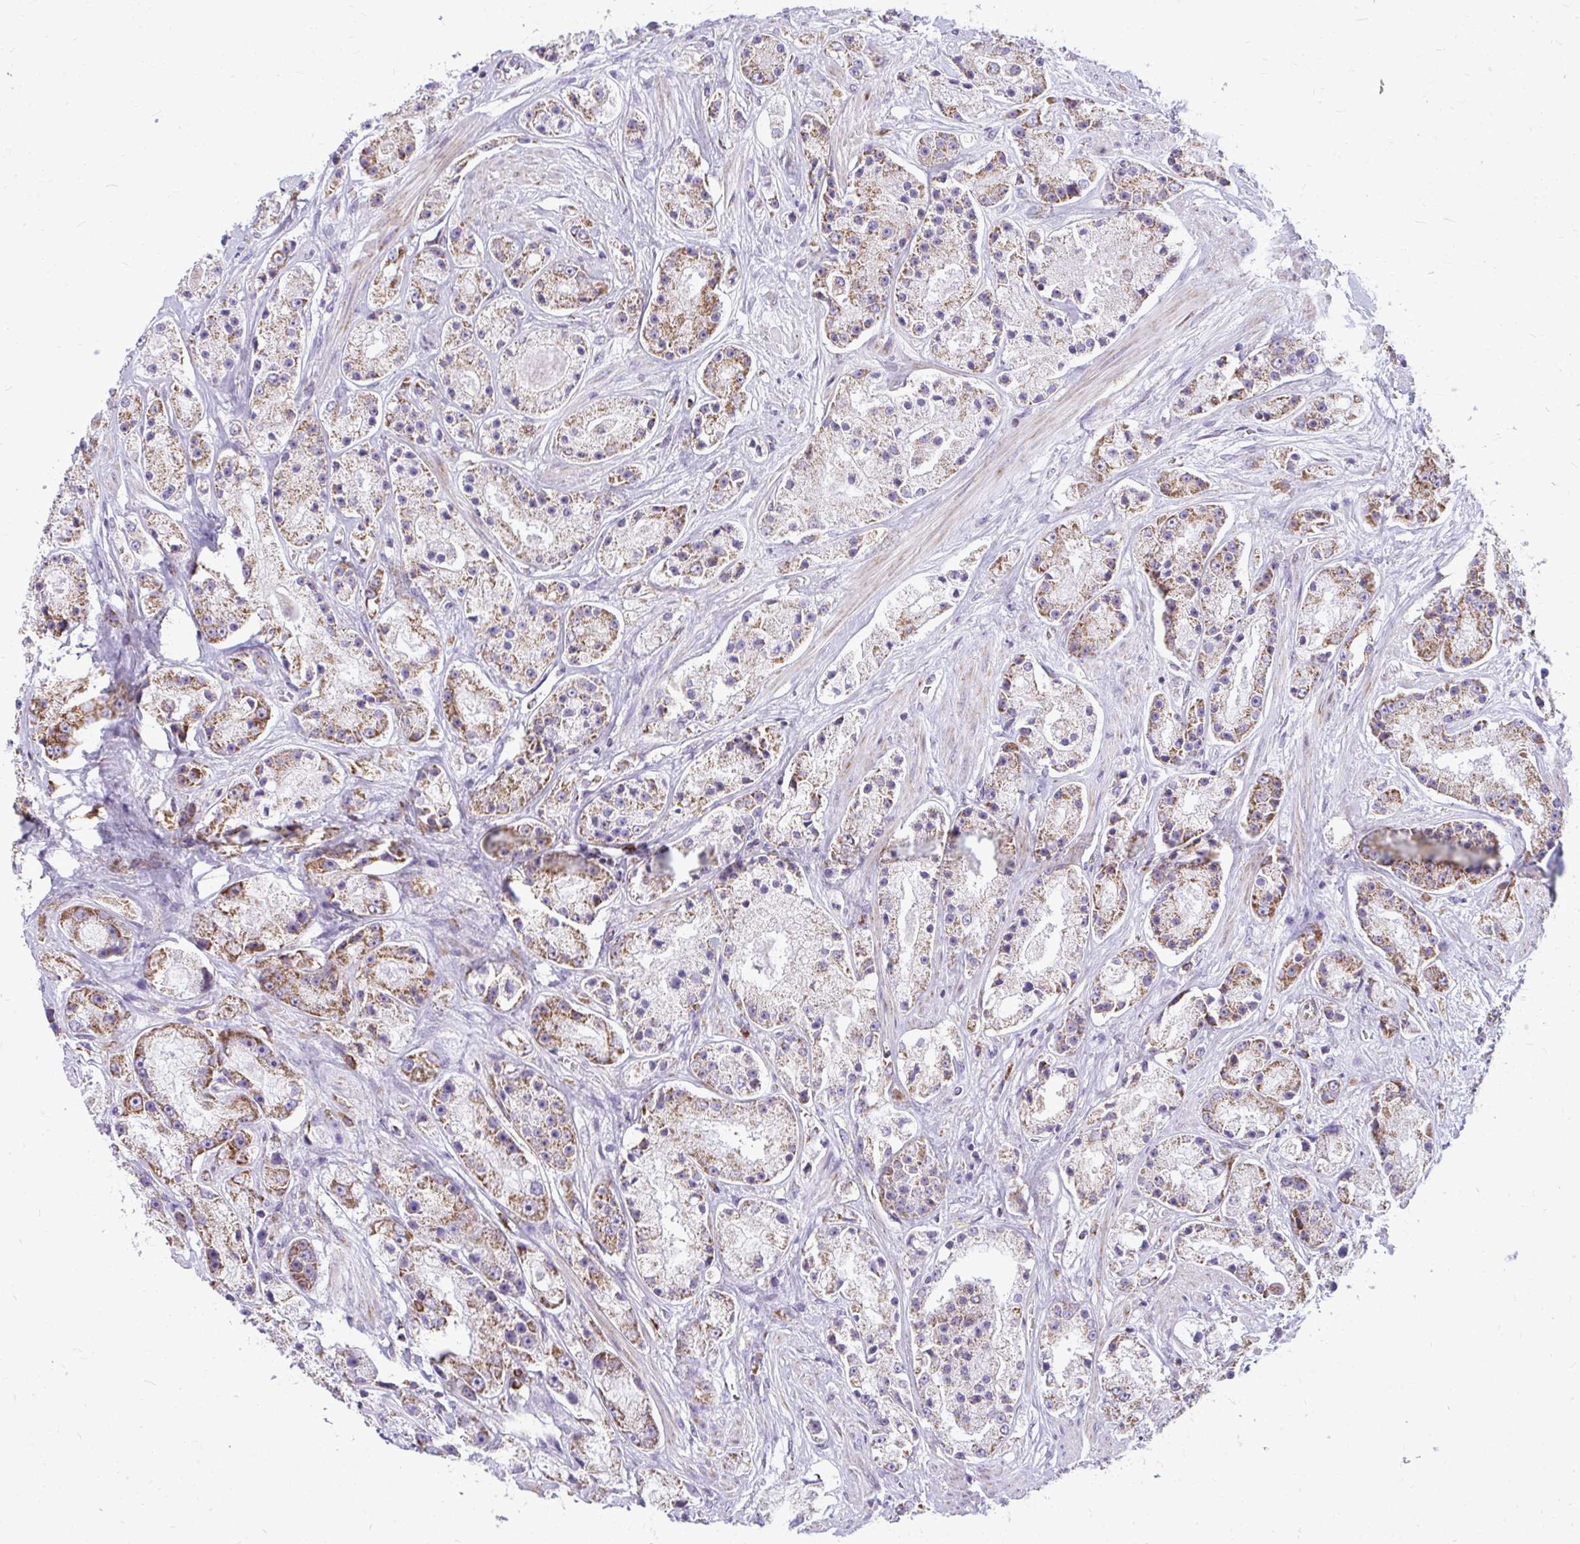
{"staining": {"intensity": "moderate", "quantity": ">75%", "location": "cytoplasmic/membranous"}, "tissue": "prostate cancer", "cell_type": "Tumor cells", "image_type": "cancer", "snomed": [{"axis": "morphology", "description": "Adenocarcinoma, High grade"}, {"axis": "topography", "description": "Prostate"}], "caption": "Adenocarcinoma (high-grade) (prostate) stained with a brown dye reveals moderate cytoplasmic/membranous positive expression in about >75% of tumor cells.", "gene": "IFIT1", "patient": {"sex": "male", "age": 67}}